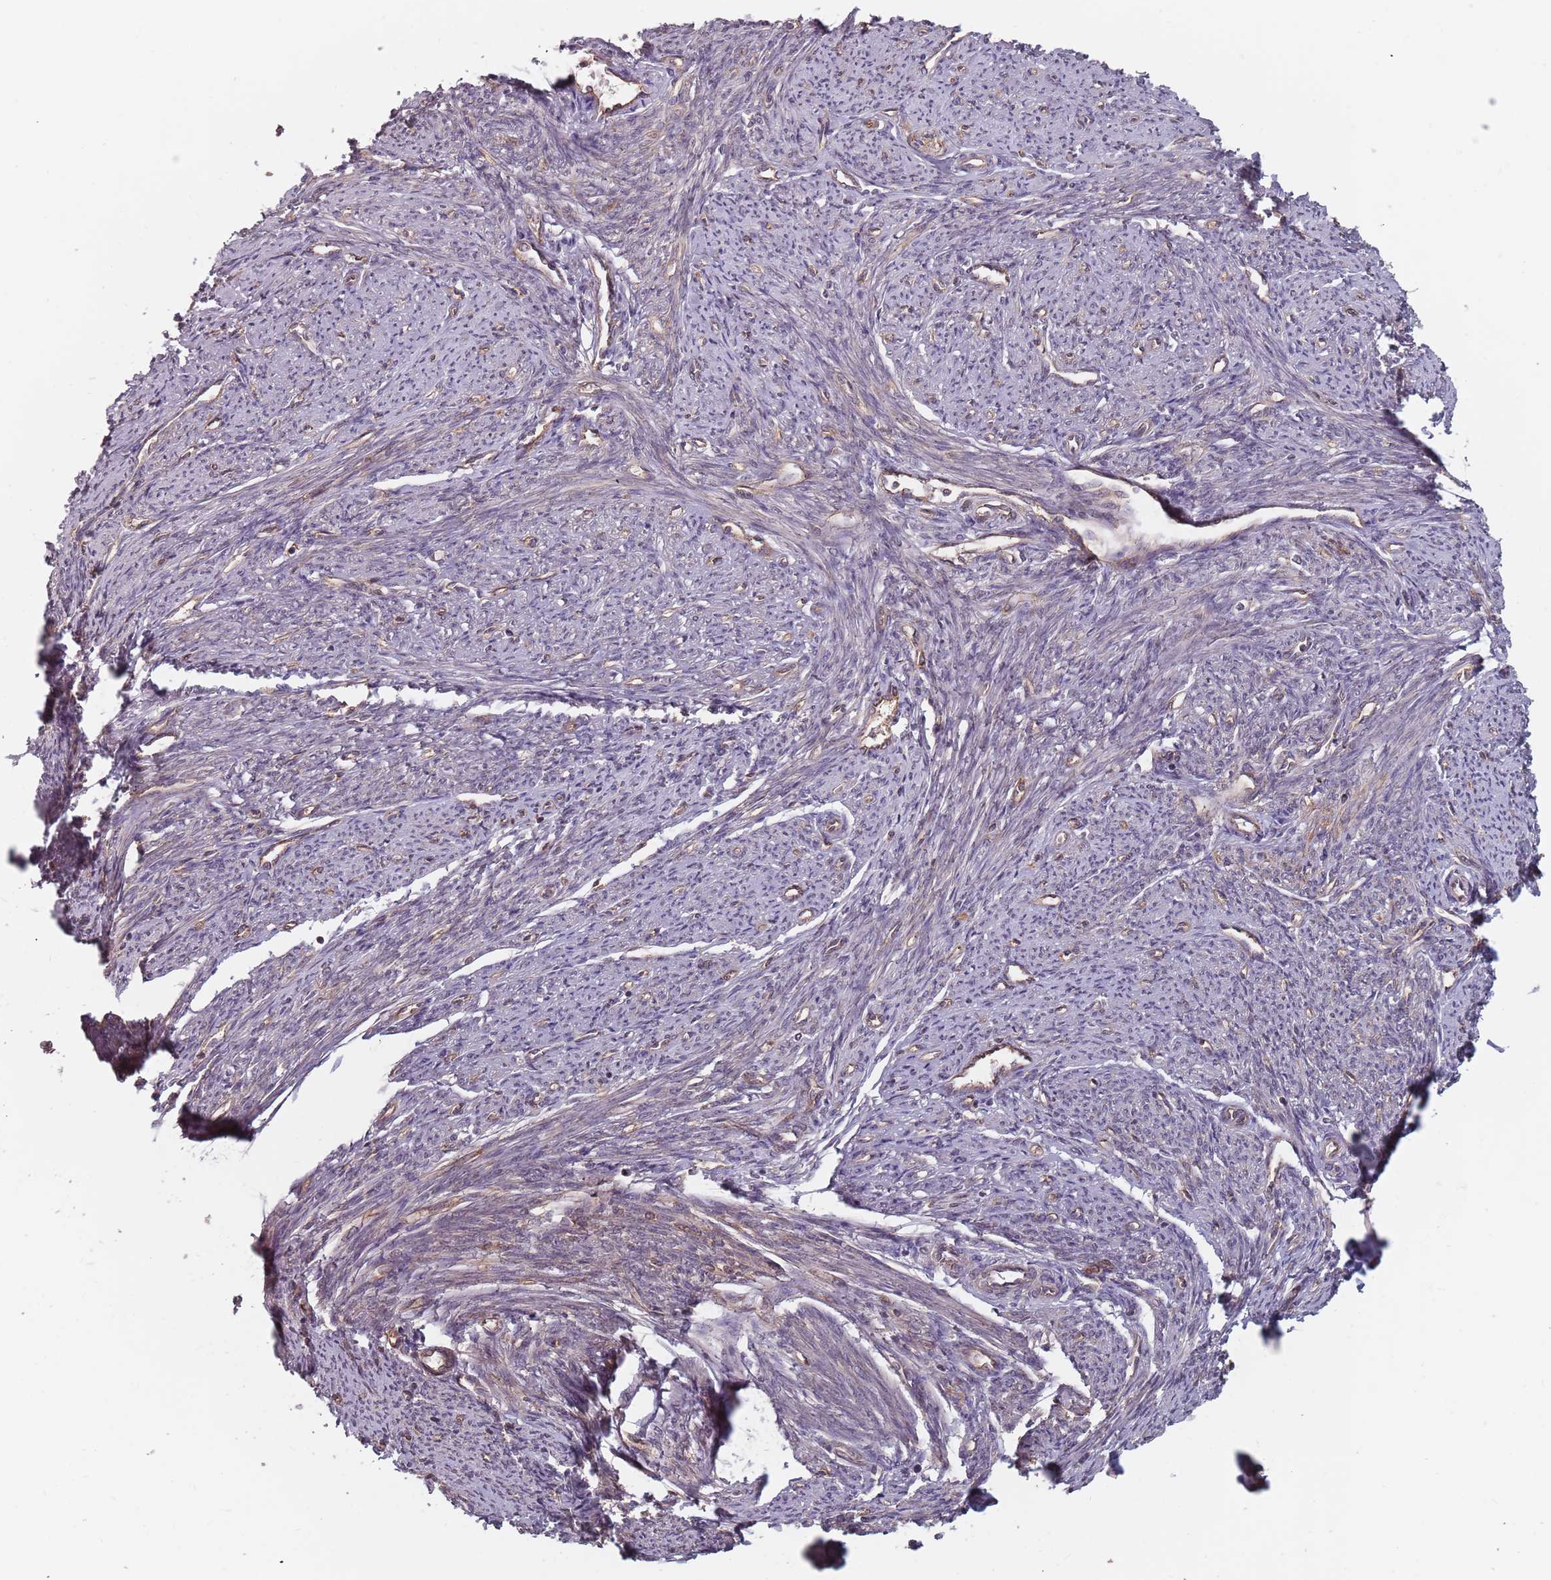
{"staining": {"intensity": "strong", "quantity": "25%-75%", "location": "cytoplasmic/membranous"}, "tissue": "smooth muscle", "cell_type": "Smooth muscle cells", "image_type": "normal", "snomed": [{"axis": "morphology", "description": "Normal tissue, NOS"}, {"axis": "topography", "description": "Smooth muscle"}, {"axis": "topography", "description": "Uterus"}], "caption": "Immunohistochemistry histopathology image of benign smooth muscle stained for a protein (brown), which displays high levels of strong cytoplasmic/membranous staining in about 25%-75% of smooth muscle cells.", "gene": "C3orf14", "patient": {"sex": "female", "age": 59}}